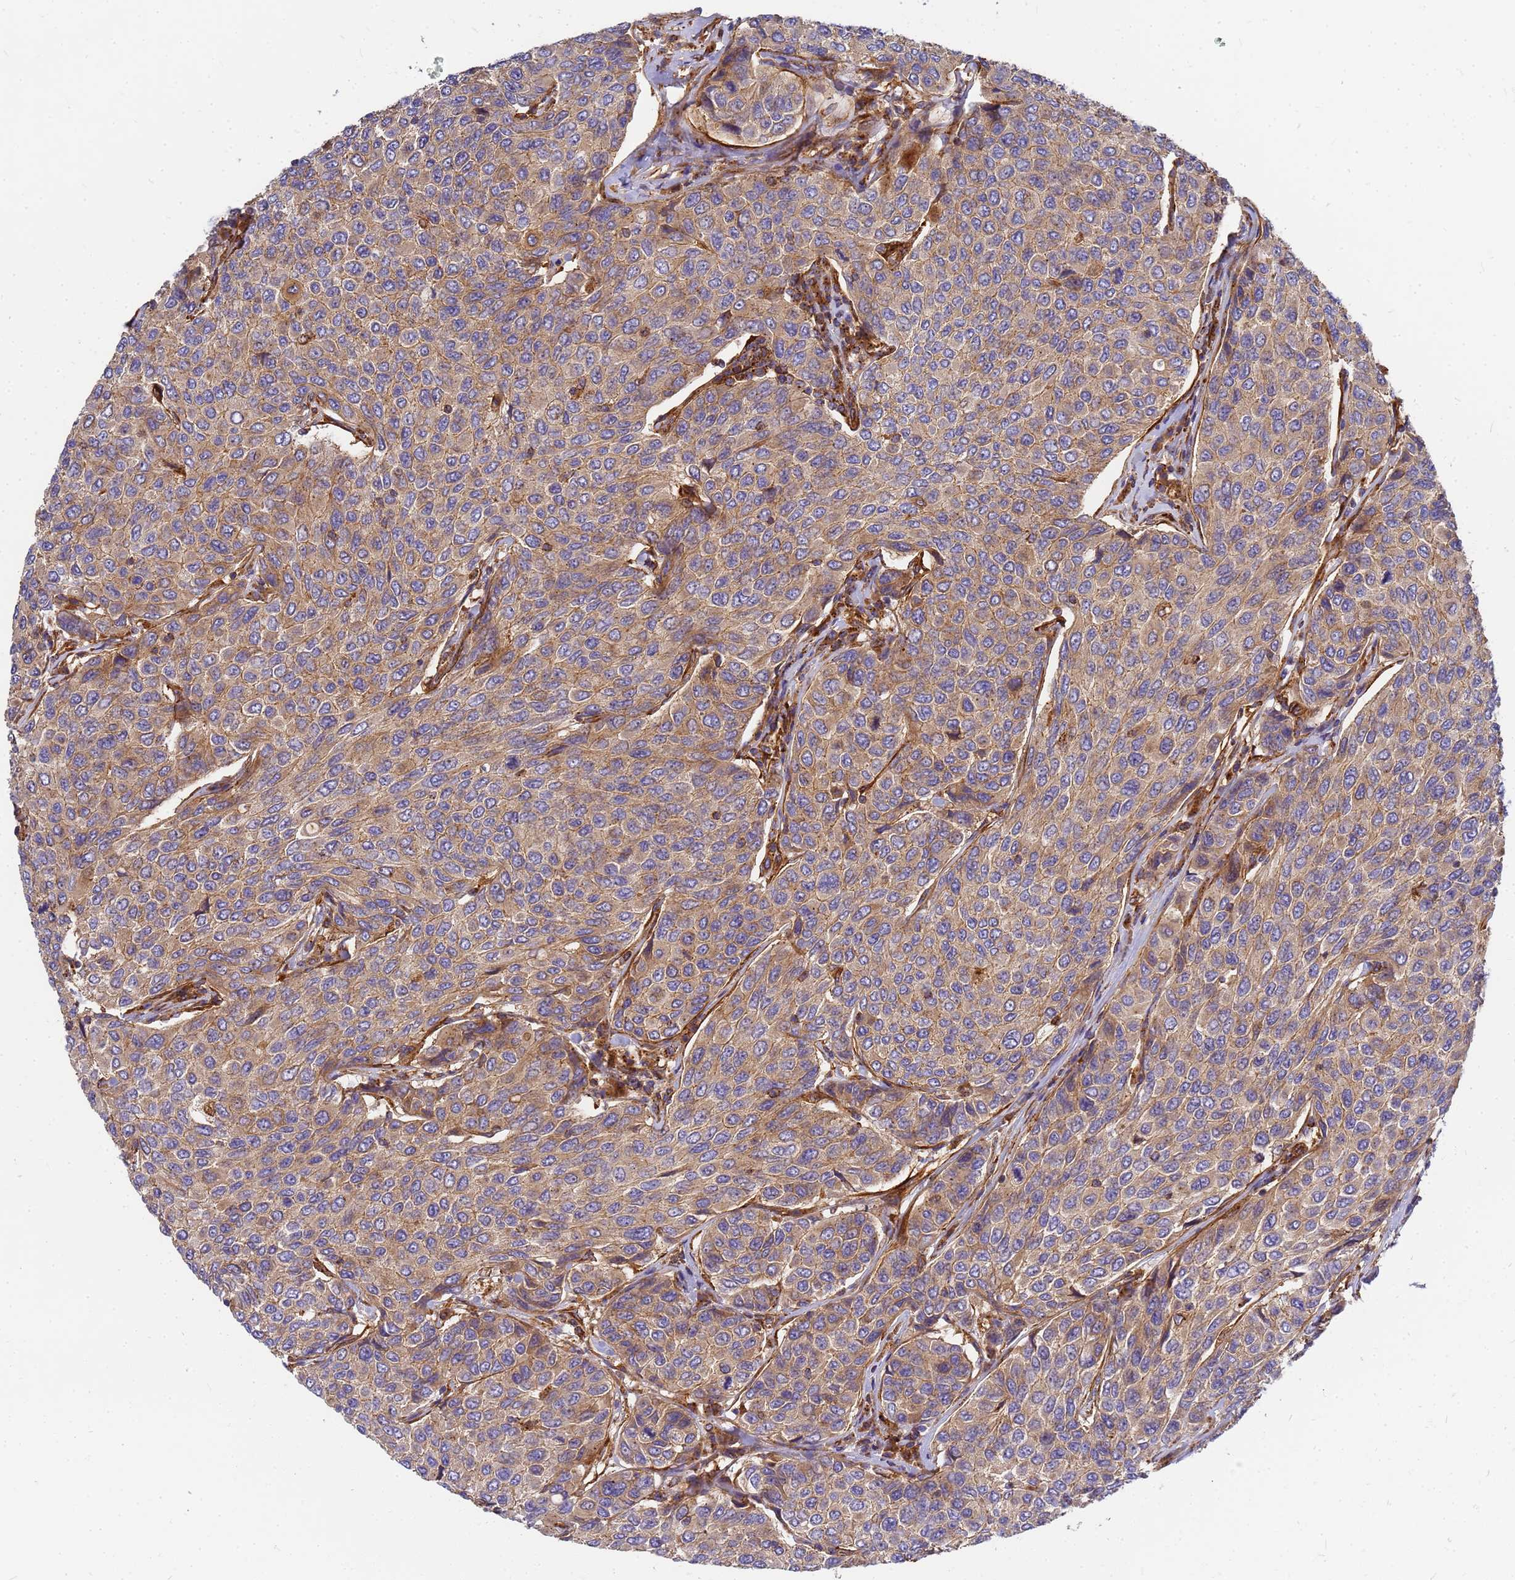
{"staining": {"intensity": "weak", "quantity": ">75%", "location": "cytoplasmic/membranous"}, "tissue": "breast cancer", "cell_type": "Tumor cells", "image_type": "cancer", "snomed": [{"axis": "morphology", "description": "Duct carcinoma"}, {"axis": "topography", "description": "Breast"}], "caption": "There is low levels of weak cytoplasmic/membranous positivity in tumor cells of infiltrating ductal carcinoma (breast), as demonstrated by immunohistochemical staining (brown color).", "gene": "C2CD5", "patient": {"sex": "female", "age": 55}}